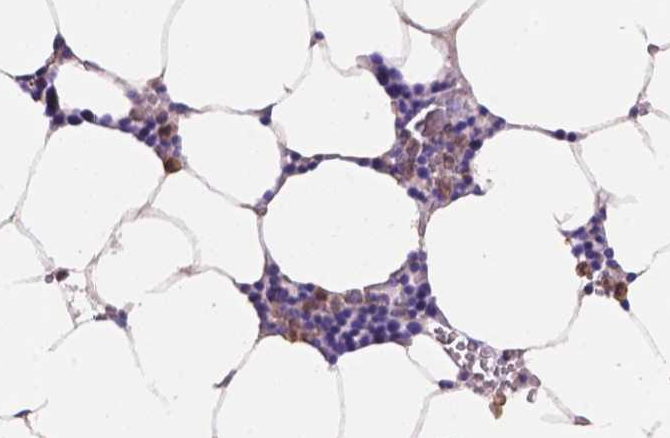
{"staining": {"intensity": "negative", "quantity": "none", "location": "none"}, "tissue": "bone marrow", "cell_type": "Hematopoietic cells", "image_type": "normal", "snomed": [{"axis": "morphology", "description": "Normal tissue, NOS"}, {"axis": "topography", "description": "Bone marrow"}], "caption": "IHC of unremarkable human bone marrow demonstrates no positivity in hematopoietic cells. (DAB immunohistochemistry (IHC), high magnification).", "gene": "NXPE2", "patient": {"sex": "female", "age": 52}}